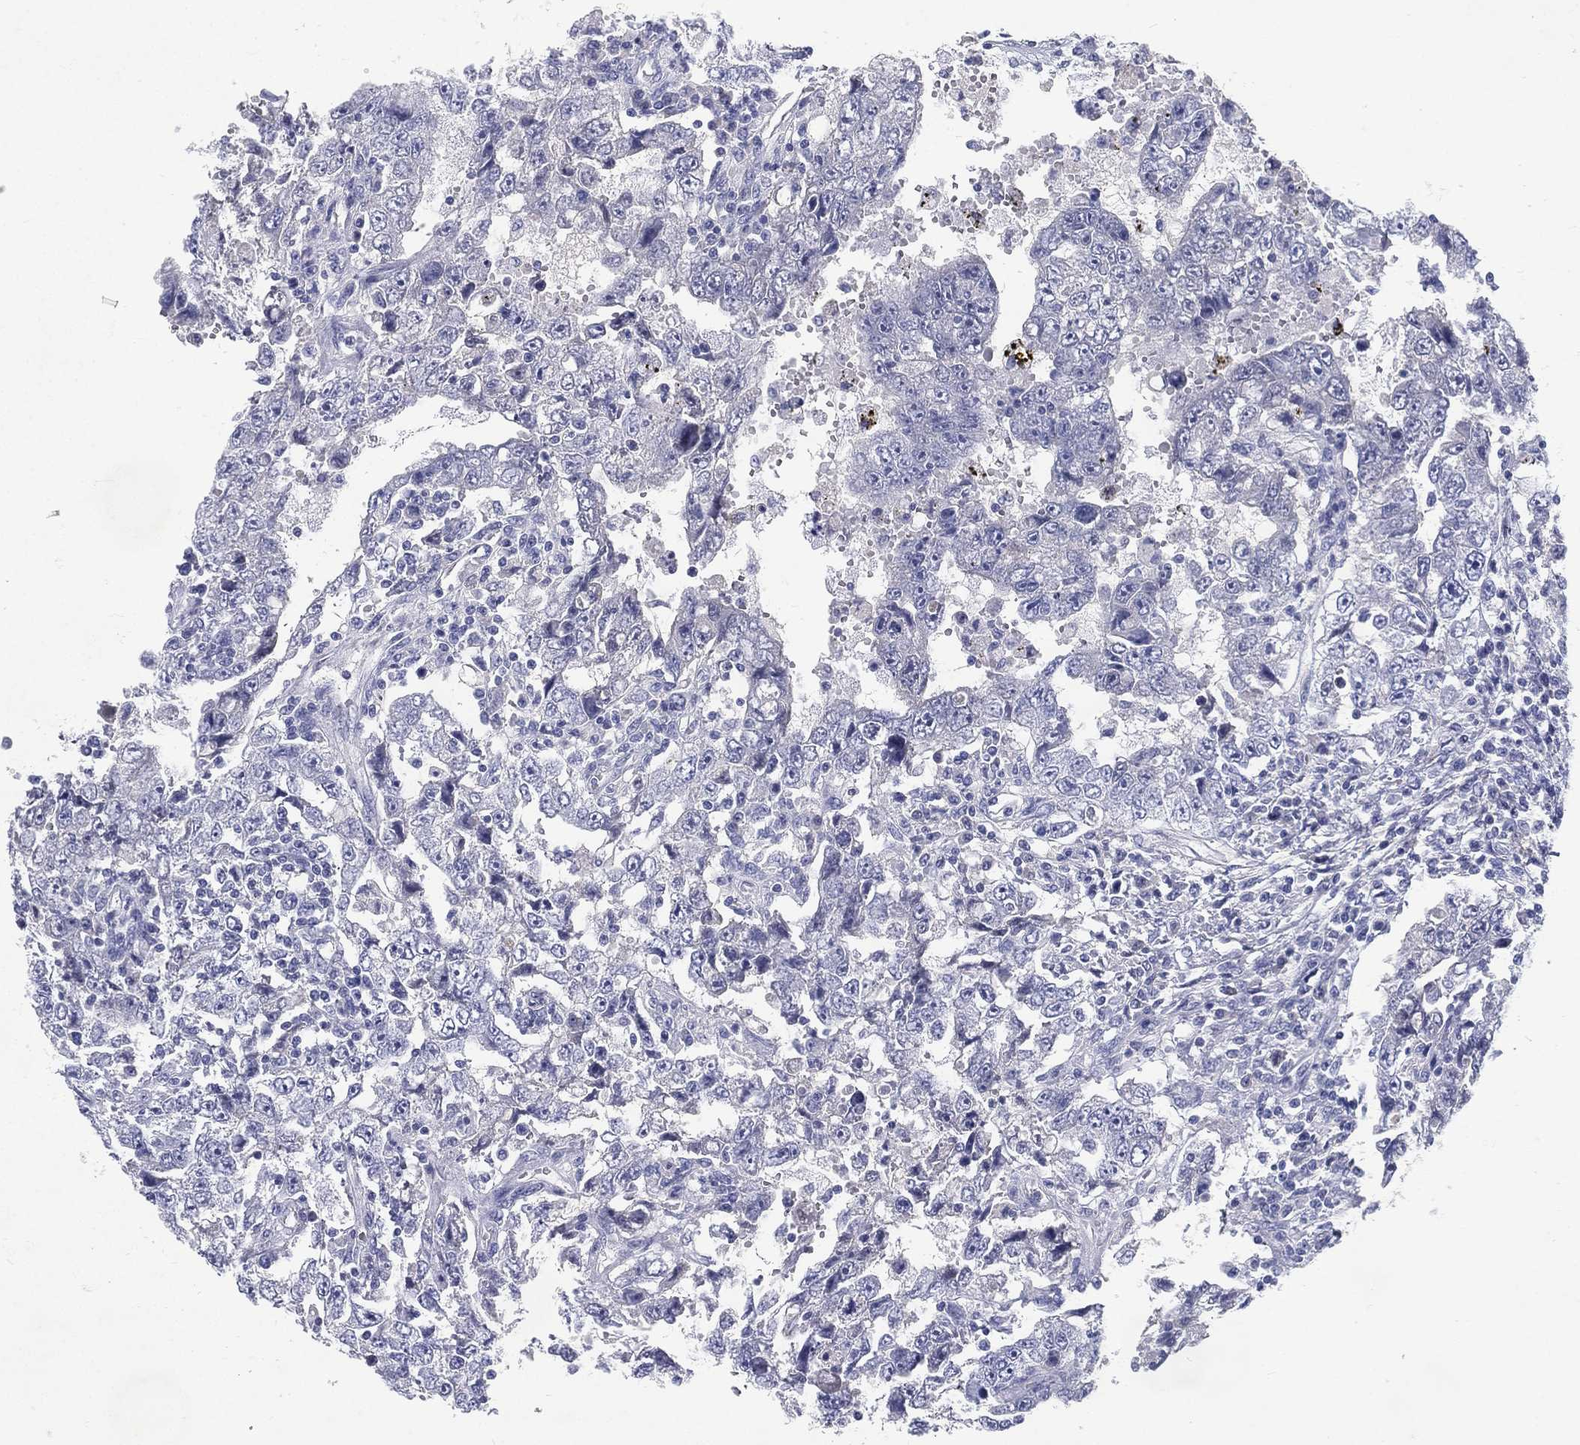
{"staining": {"intensity": "negative", "quantity": "none", "location": "none"}, "tissue": "testis cancer", "cell_type": "Tumor cells", "image_type": "cancer", "snomed": [{"axis": "morphology", "description": "Carcinoma, Embryonal, NOS"}, {"axis": "topography", "description": "Testis"}], "caption": "A high-resolution micrograph shows IHC staining of embryonal carcinoma (testis), which shows no significant staining in tumor cells.", "gene": "RGS13", "patient": {"sex": "male", "age": 26}}